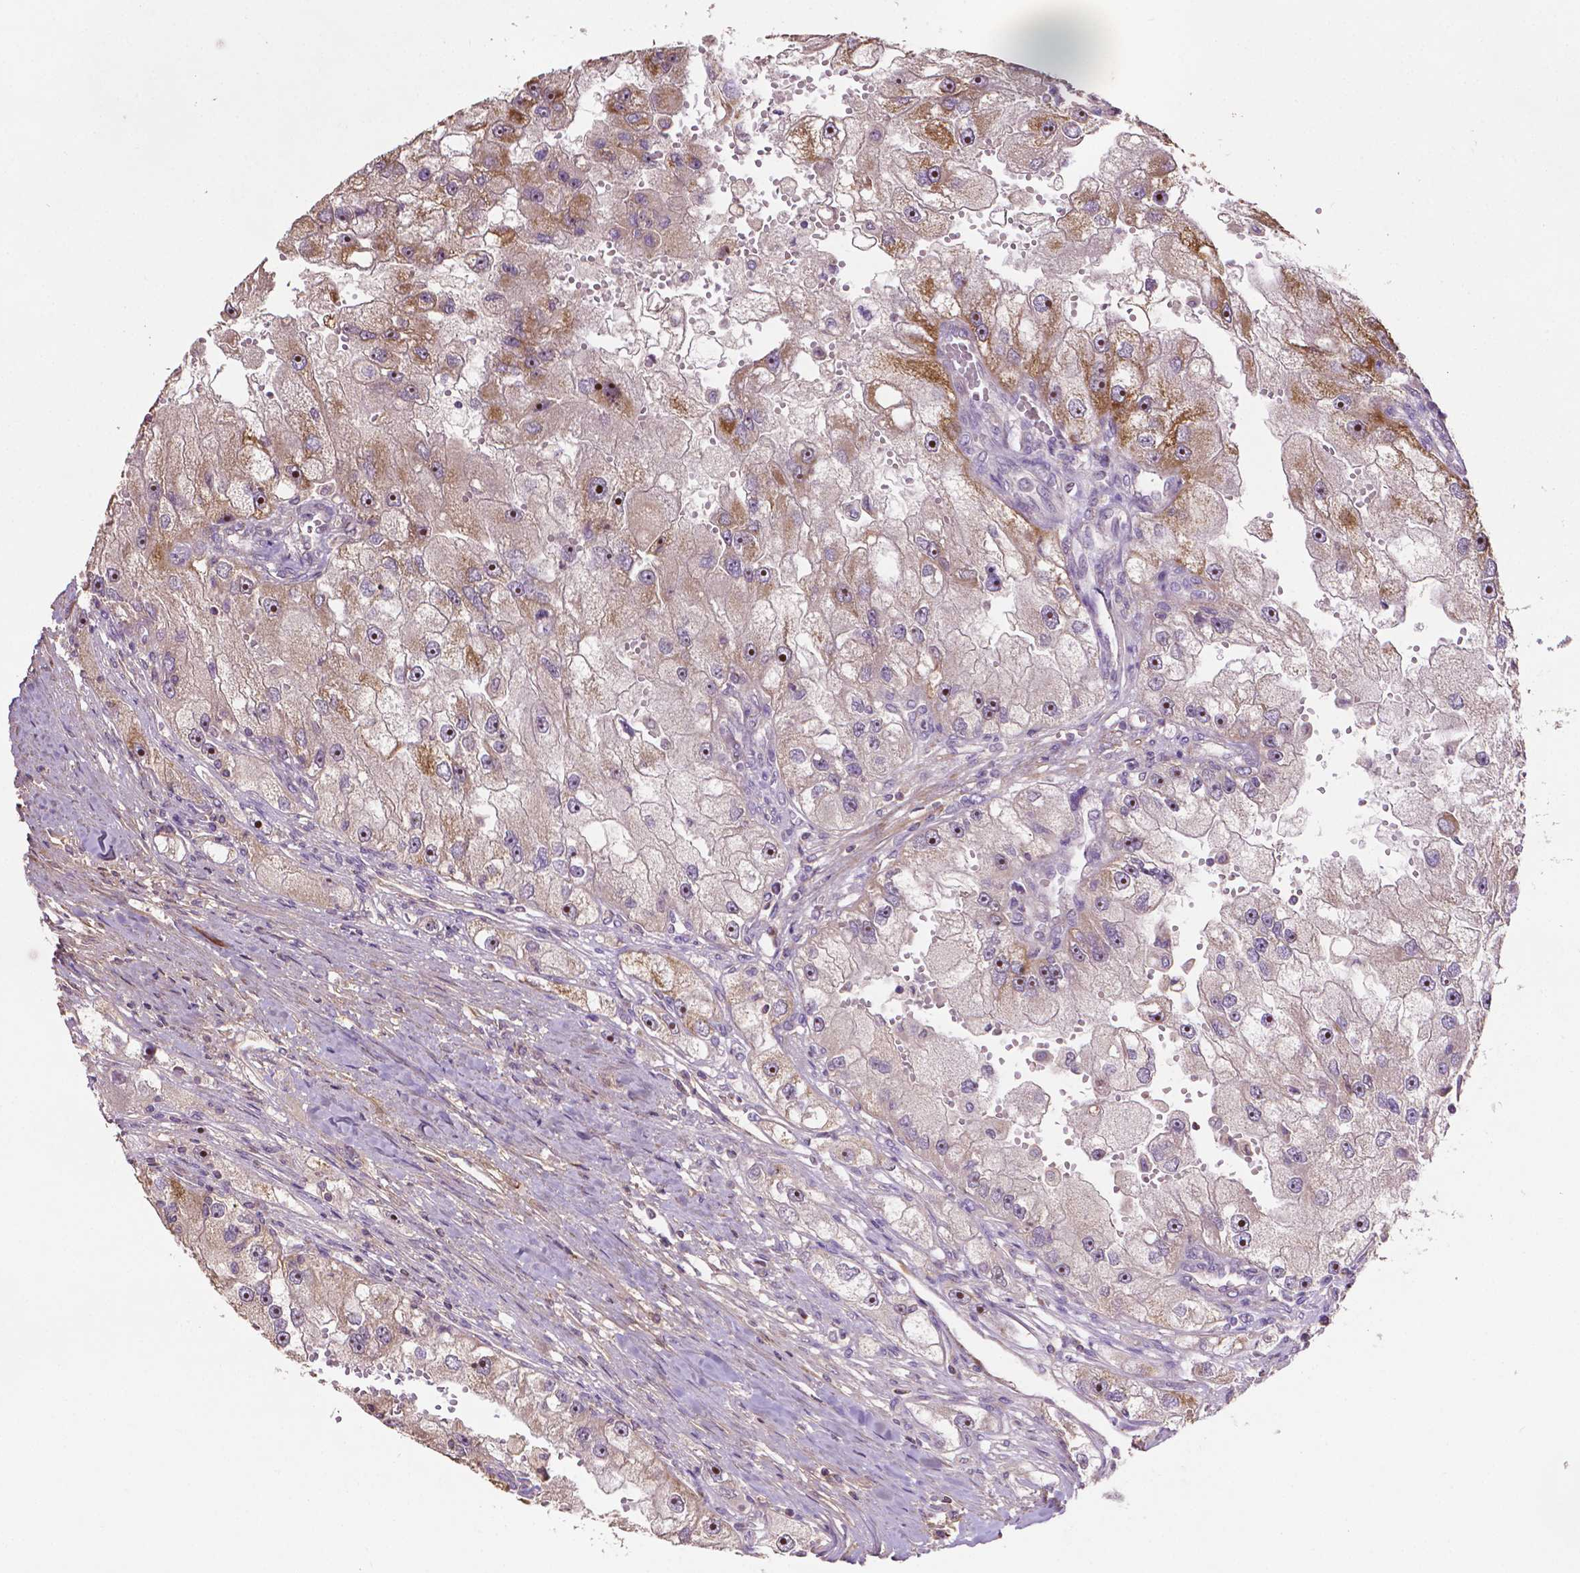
{"staining": {"intensity": "moderate", "quantity": "<25%", "location": "cytoplasmic/membranous"}, "tissue": "renal cancer", "cell_type": "Tumor cells", "image_type": "cancer", "snomed": [{"axis": "morphology", "description": "Adenocarcinoma, NOS"}, {"axis": "topography", "description": "Kidney"}], "caption": "Immunohistochemical staining of human adenocarcinoma (renal) displays low levels of moderate cytoplasmic/membranous protein positivity in approximately <25% of tumor cells.", "gene": "LRR1", "patient": {"sex": "male", "age": 63}}